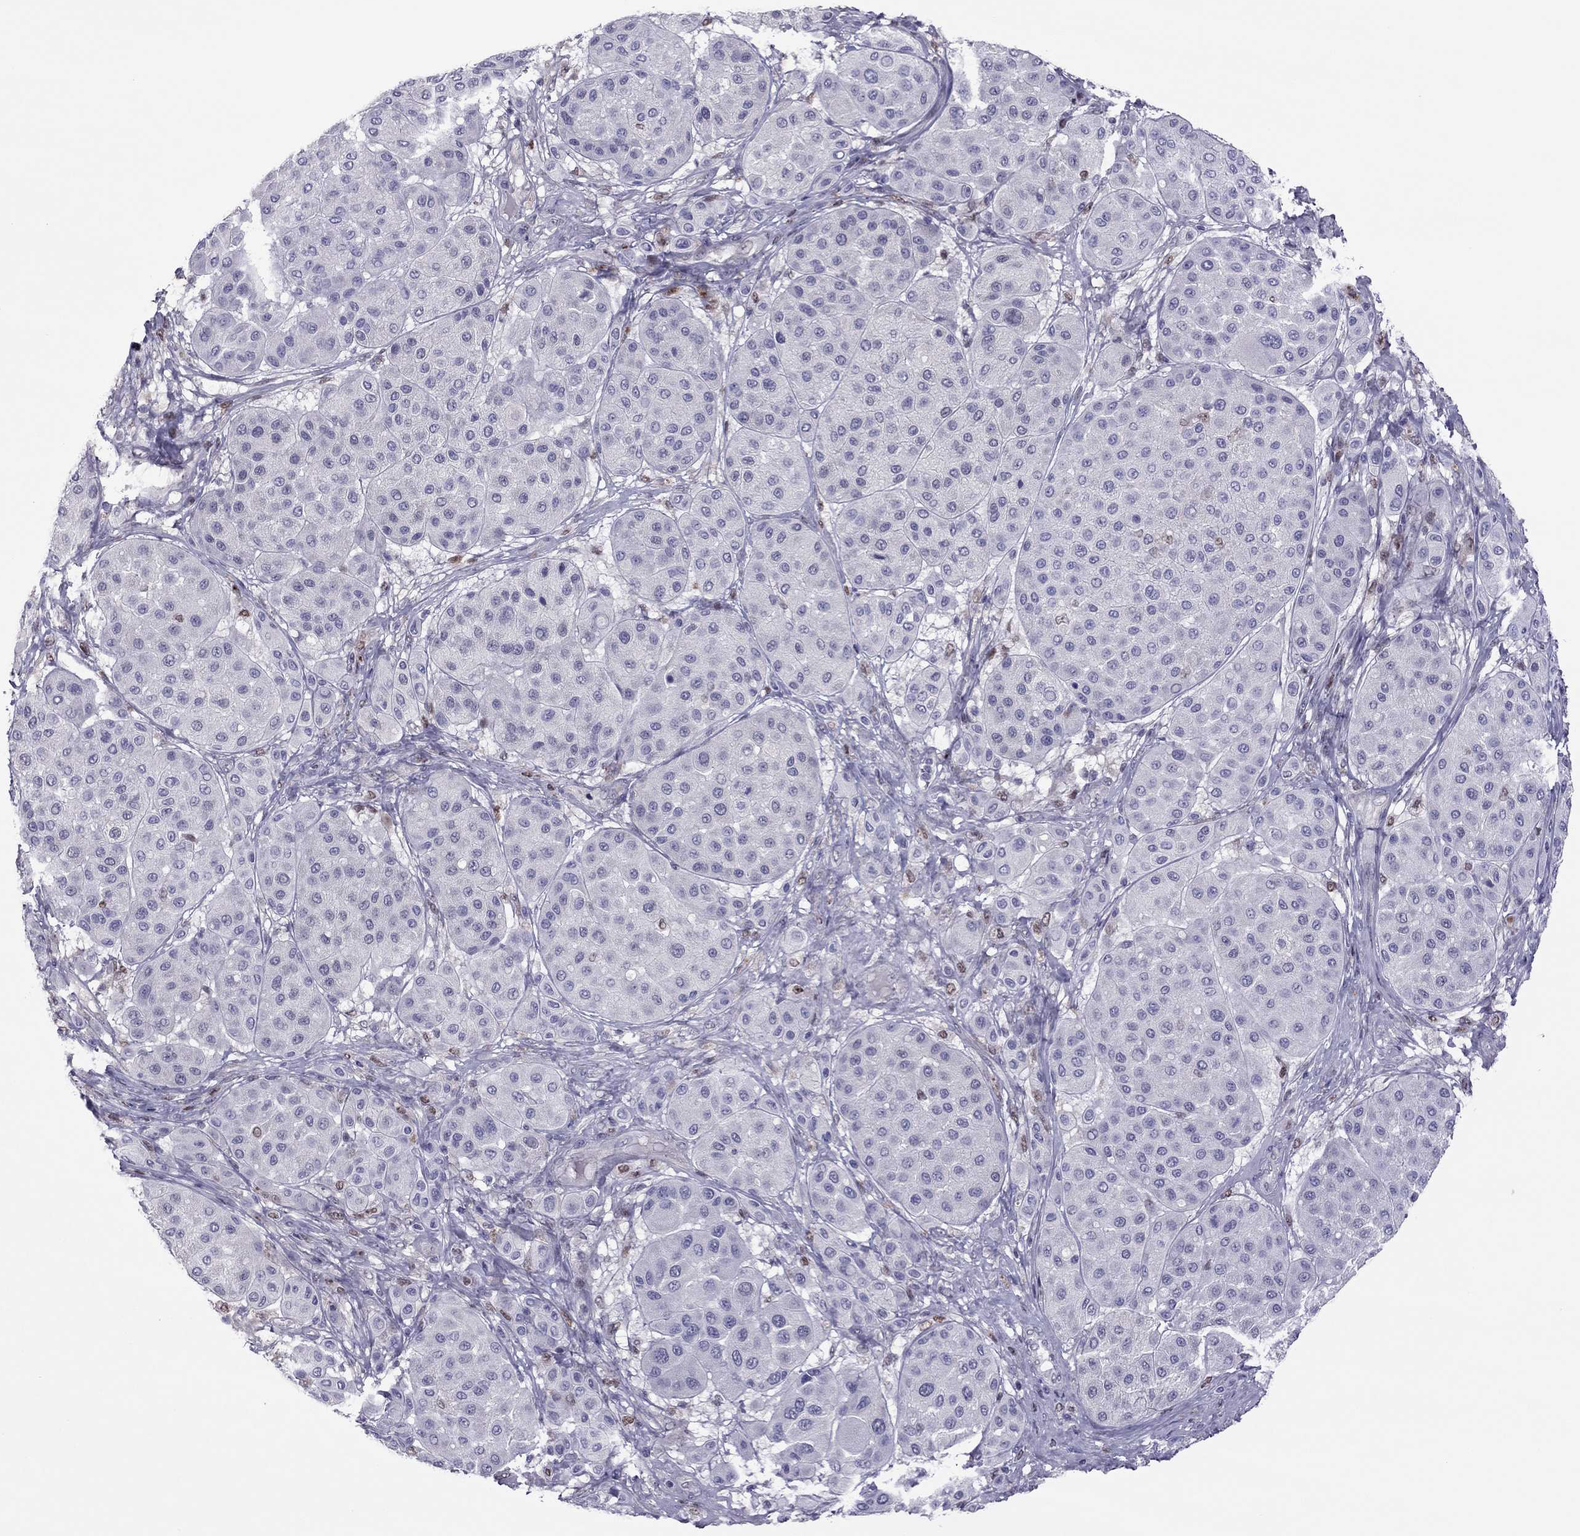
{"staining": {"intensity": "negative", "quantity": "none", "location": "none"}, "tissue": "melanoma", "cell_type": "Tumor cells", "image_type": "cancer", "snomed": [{"axis": "morphology", "description": "Malignant melanoma, Metastatic site"}, {"axis": "topography", "description": "Smooth muscle"}], "caption": "IHC of malignant melanoma (metastatic site) reveals no expression in tumor cells.", "gene": "SPINT3", "patient": {"sex": "male", "age": 41}}